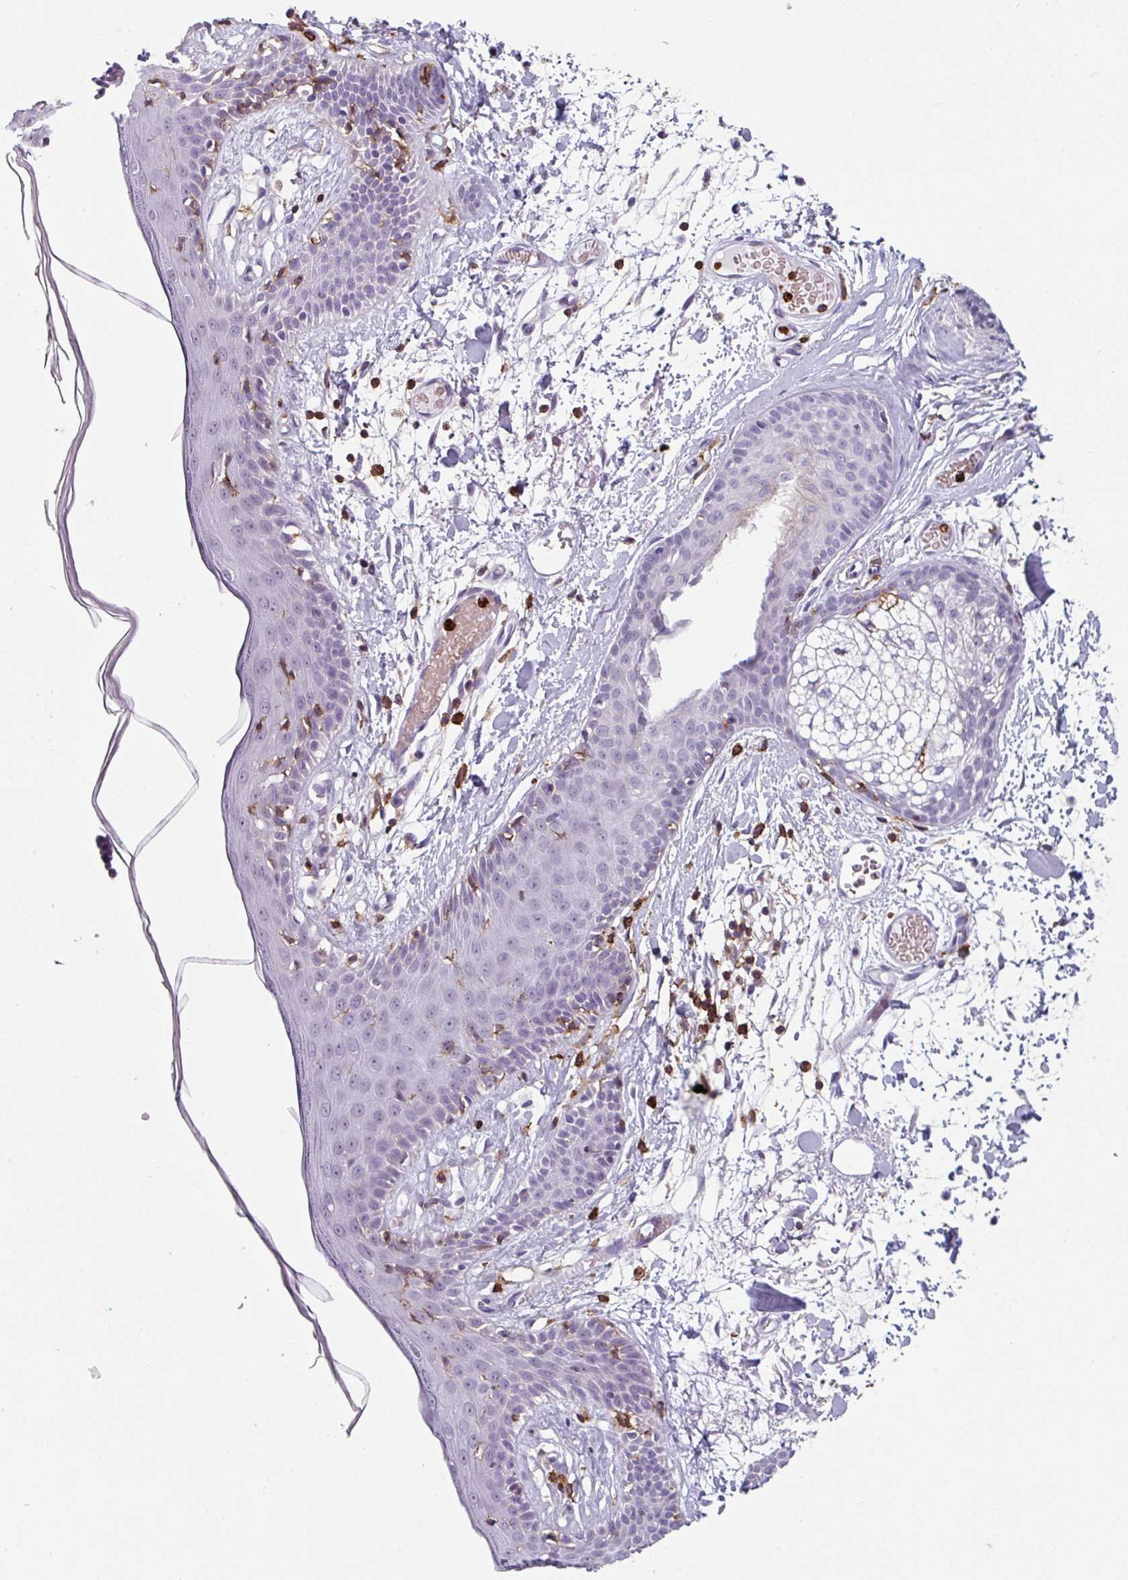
{"staining": {"intensity": "negative", "quantity": "none", "location": "none"}, "tissue": "skin", "cell_type": "Fibroblasts", "image_type": "normal", "snomed": [{"axis": "morphology", "description": "Normal tissue, NOS"}, {"axis": "topography", "description": "Skin"}], "caption": "DAB (3,3'-diaminobenzidine) immunohistochemical staining of unremarkable skin demonstrates no significant positivity in fibroblasts. (Stains: DAB (3,3'-diaminobenzidine) immunohistochemistry (IHC) with hematoxylin counter stain, Microscopy: brightfield microscopy at high magnification).", "gene": "EXOSC5", "patient": {"sex": "male", "age": 79}}